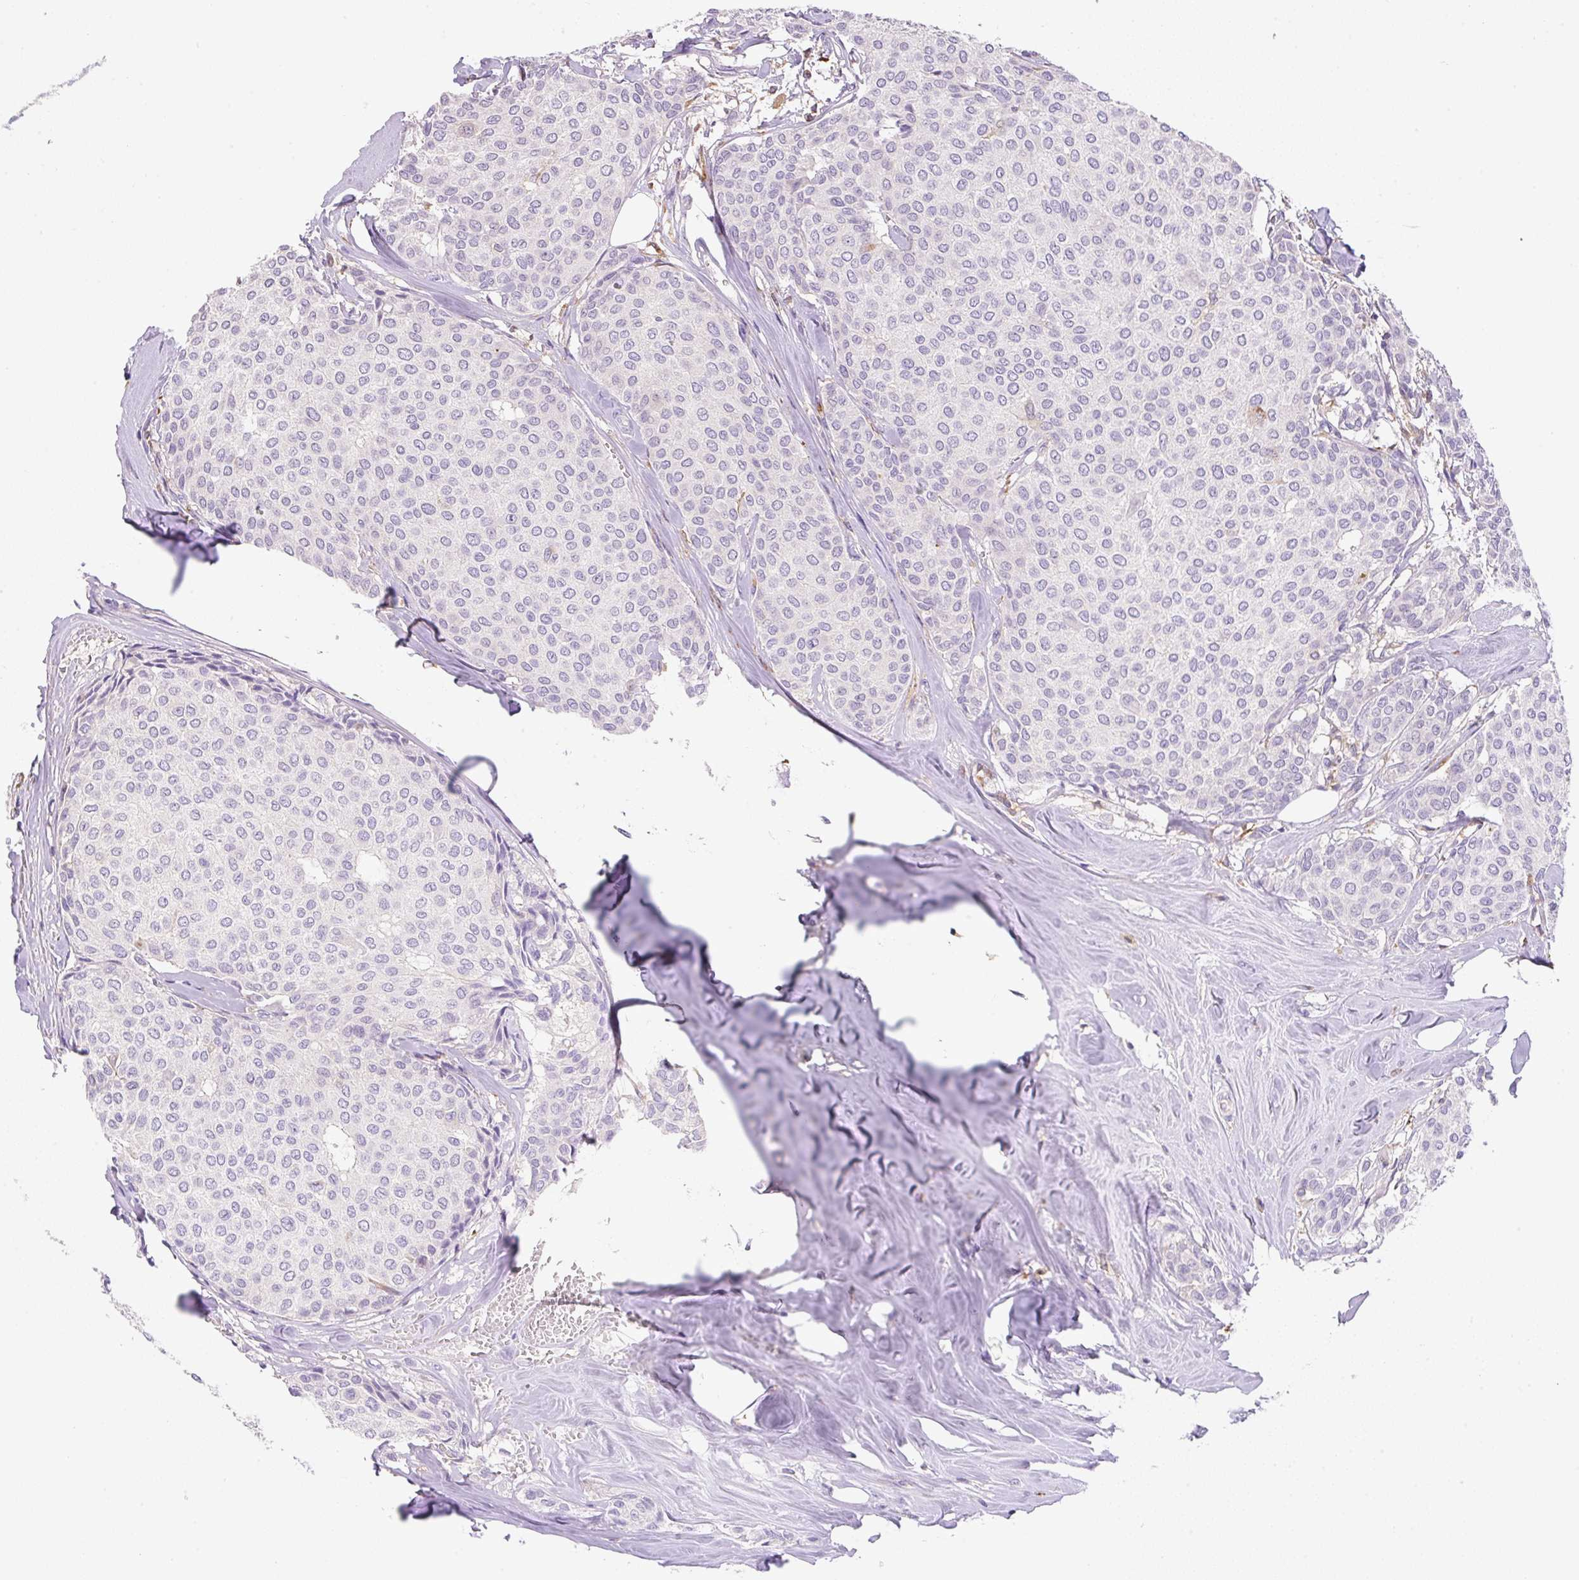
{"staining": {"intensity": "negative", "quantity": "none", "location": "none"}, "tissue": "breast cancer", "cell_type": "Tumor cells", "image_type": "cancer", "snomed": [{"axis": "morphology", "description": "Duct carcinoma"}, {"axis": "topography", "description": "Breast"}], "caption": "Immunohistochemistry (IHC) photomicrograph of breast cancer stained for a protein (brown), which shows no expression in tumor cells.", "gene": "TDRD15", "patient": {"sex": "female", "age": 47}}